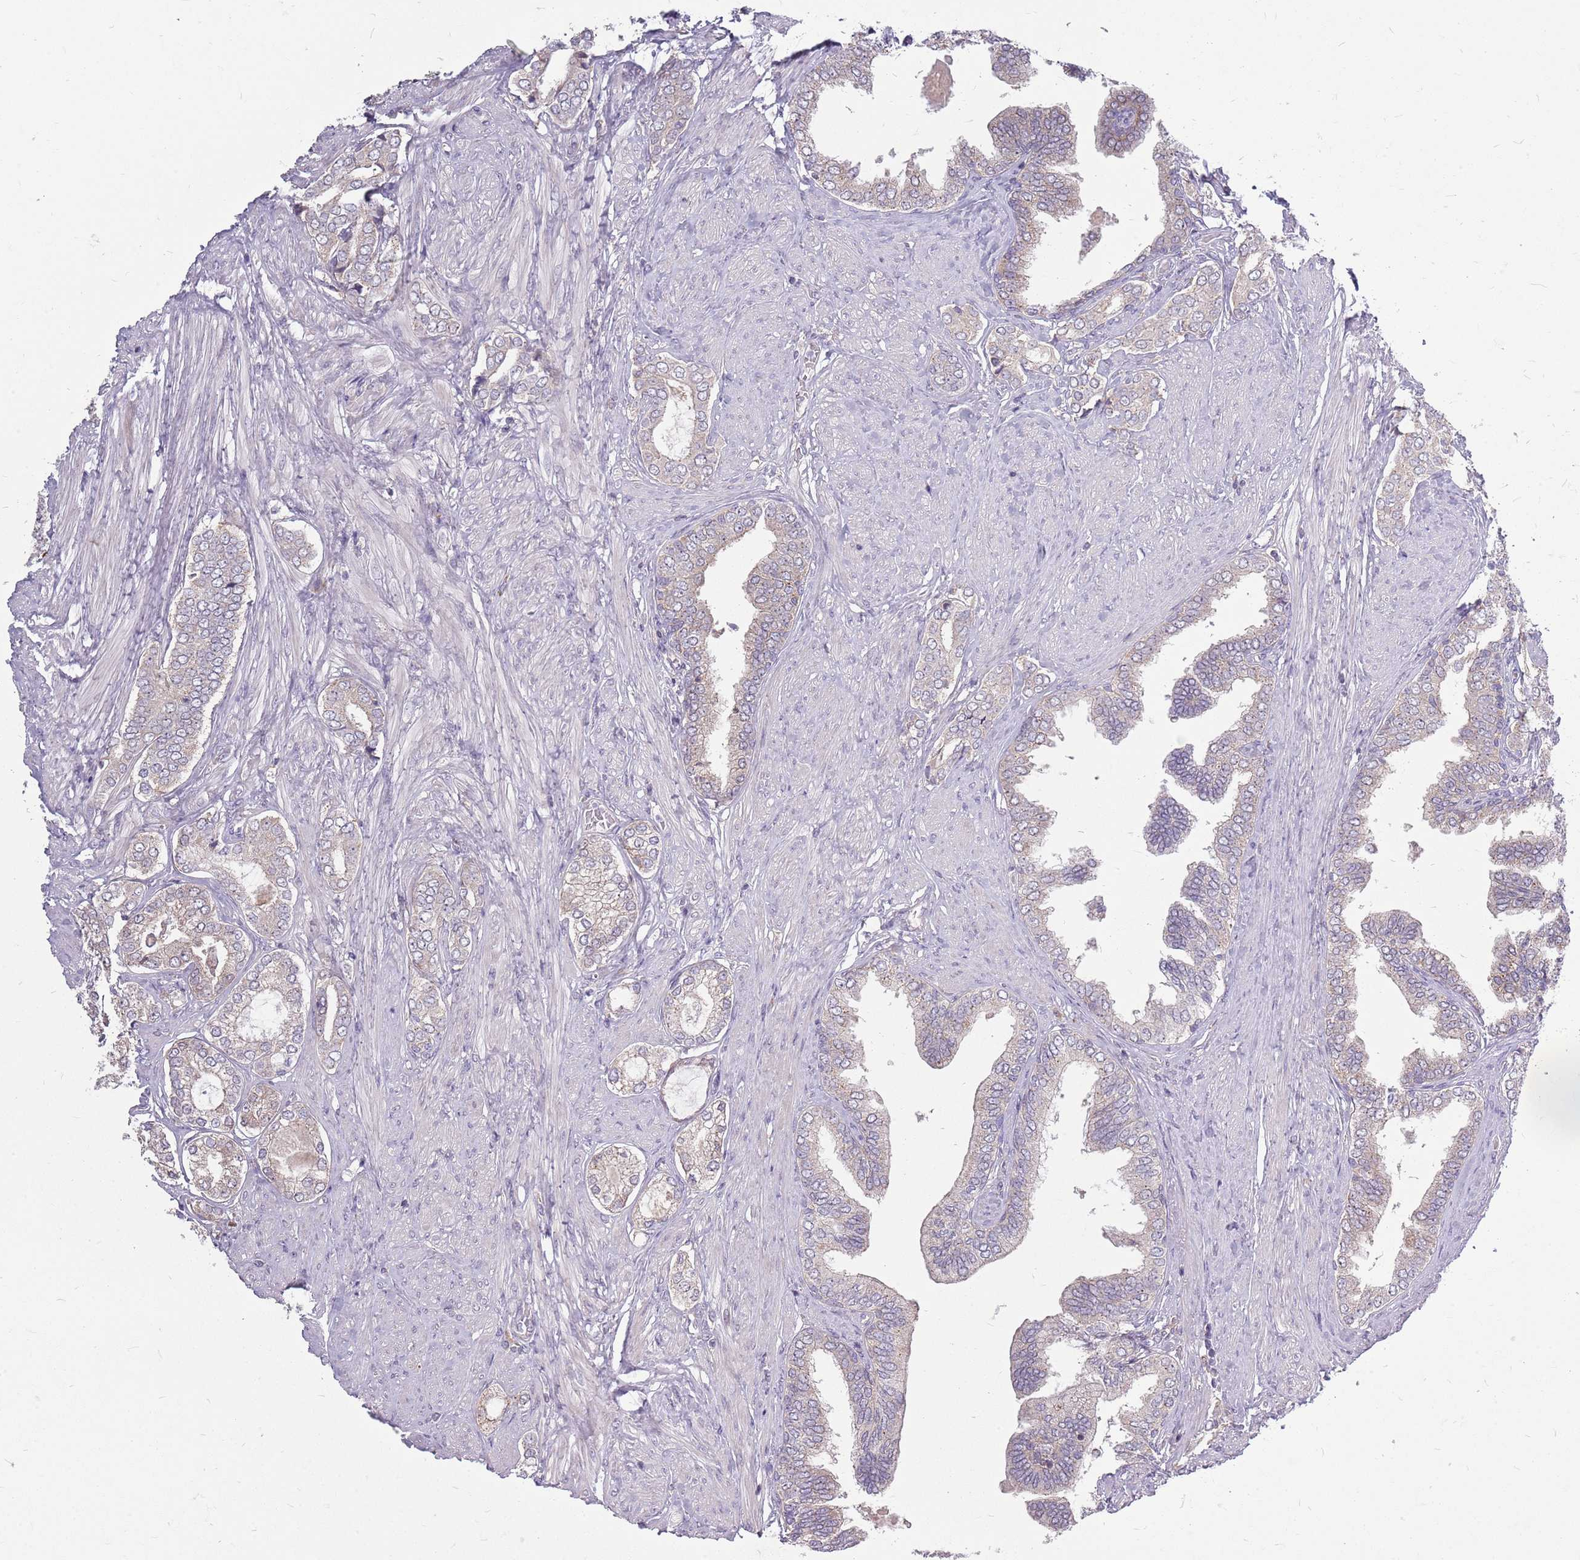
{"staining": {"intensity": "weak", "quantity": "<25%", "location": "cytoplasmic/membranous"}, "tissue": "prostate cancer", "cell_type": "Tumor cells", "image_type": "cancer", "snomed": [{"axis": "morphology", "description": "Adenocarcinoma, High grade"}, {"axis": "topography", "description": "Prostate"}], "caption": "Protein analysis of prostate cancer (high-grade adenocarcinoma) exhibits no significant staining in tumor cells. (Stains: DAB (3,3'-diaminobenzidine) IHC with hematoxylin counter stain, Microscopy: brightfield microscopy at high magnification).", "gene": "PPP1R27", "patient": {"sex": "male", "age": 71}}